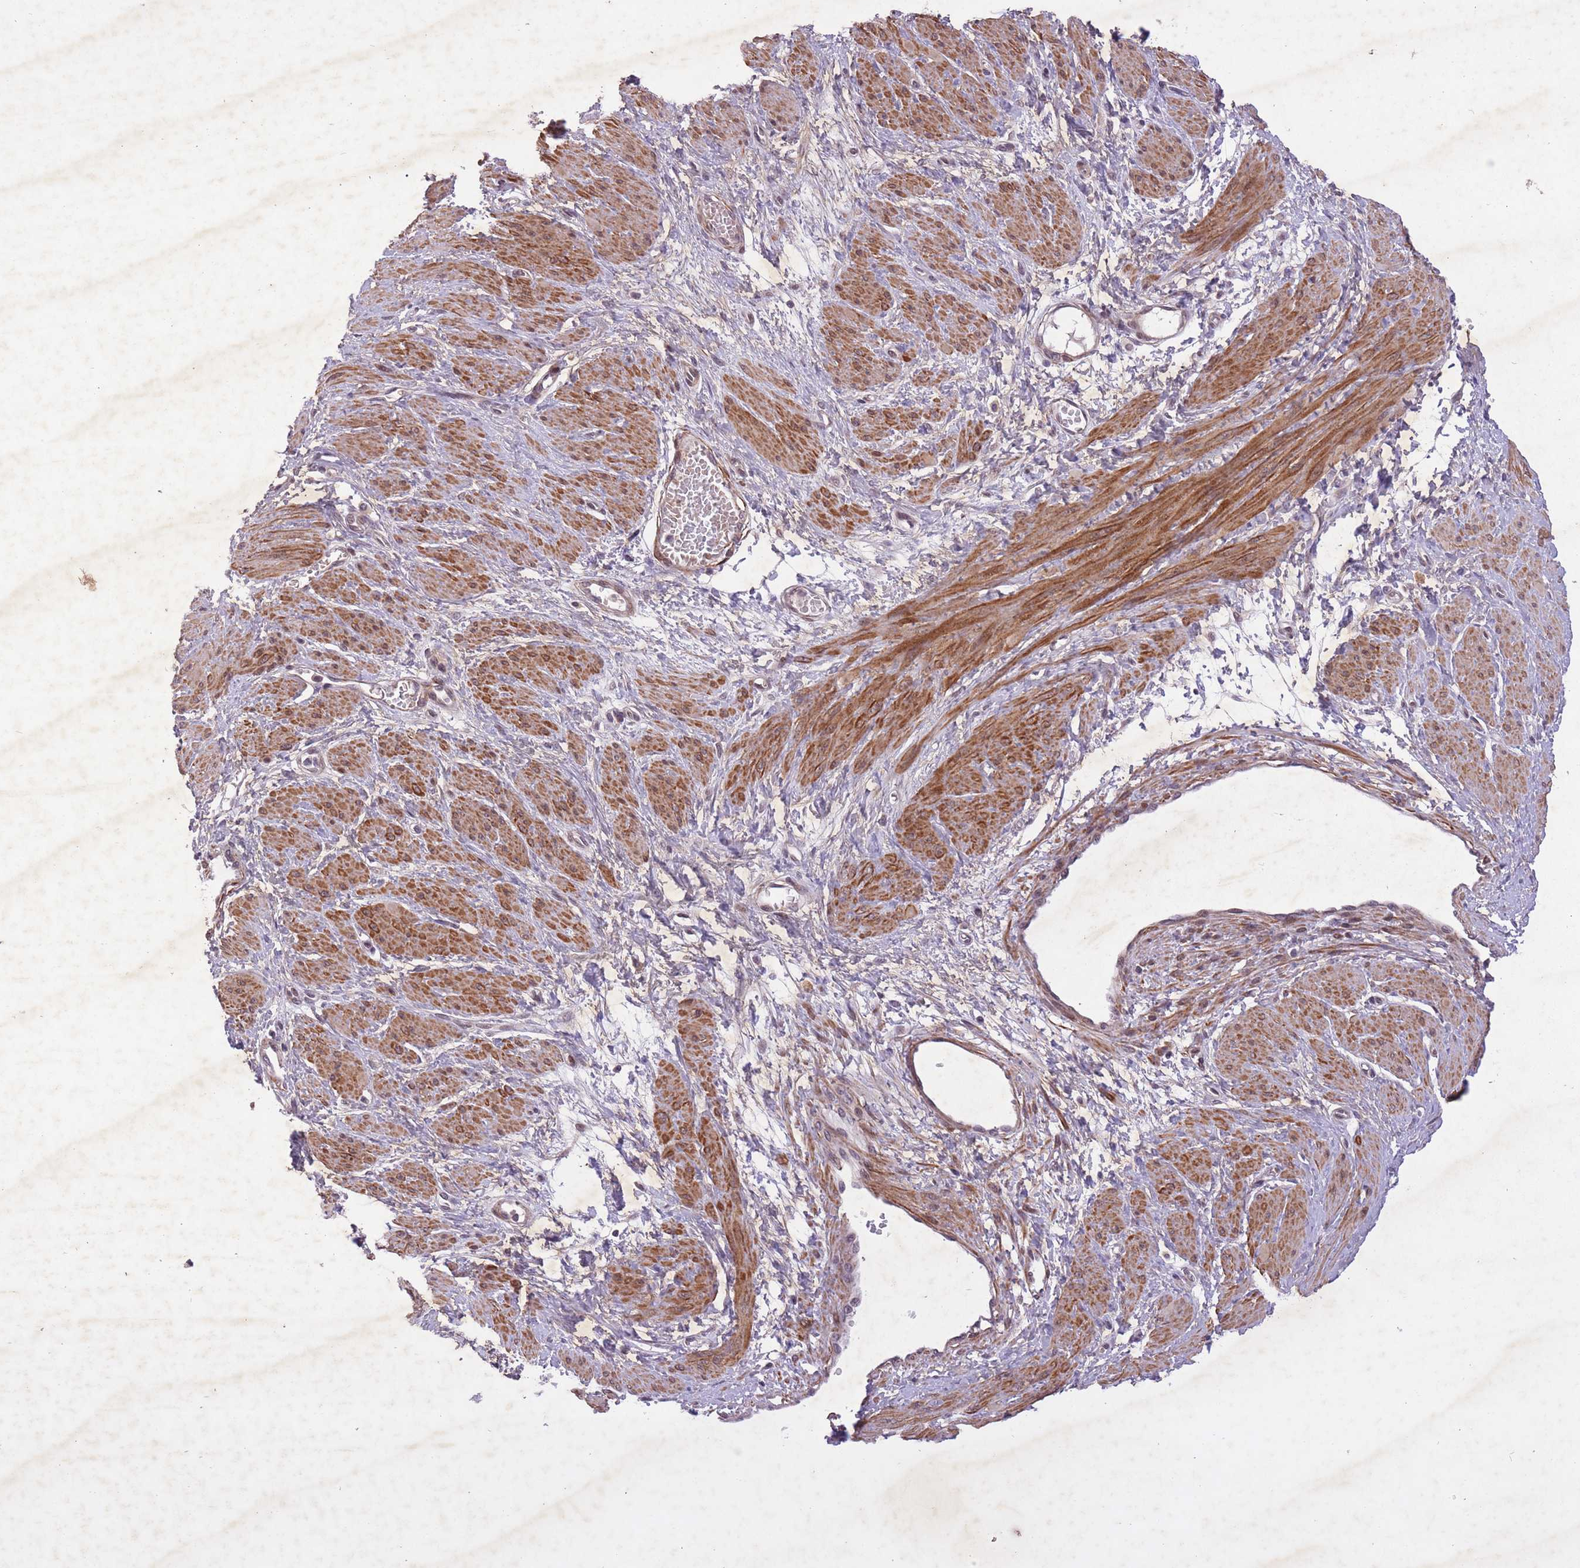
{"staining": {"intensity": "moderate", "quantity": "25%-75%", "location": "cytoplasmic/membranous"}, "tissue": "smooth muscle", "cell_type": "Smooth muscle cells", "image_type": "normal", "snomed": [{"axis": "morphology", "description": "Normal tissue, NOS"}, {"axis": "topography", "description": "Smooth muscle"}, {"axis": "topography", "description": "Uterus"}], "caption": "Brown immunohistochemical staining in normal smooth muscle reveals moderate cytoplasmic/membranous expression in approximately 25%-75% of smooth muscle cells.", "gene": "CBX6", "patient": {"sex": "female", "age": 39}}